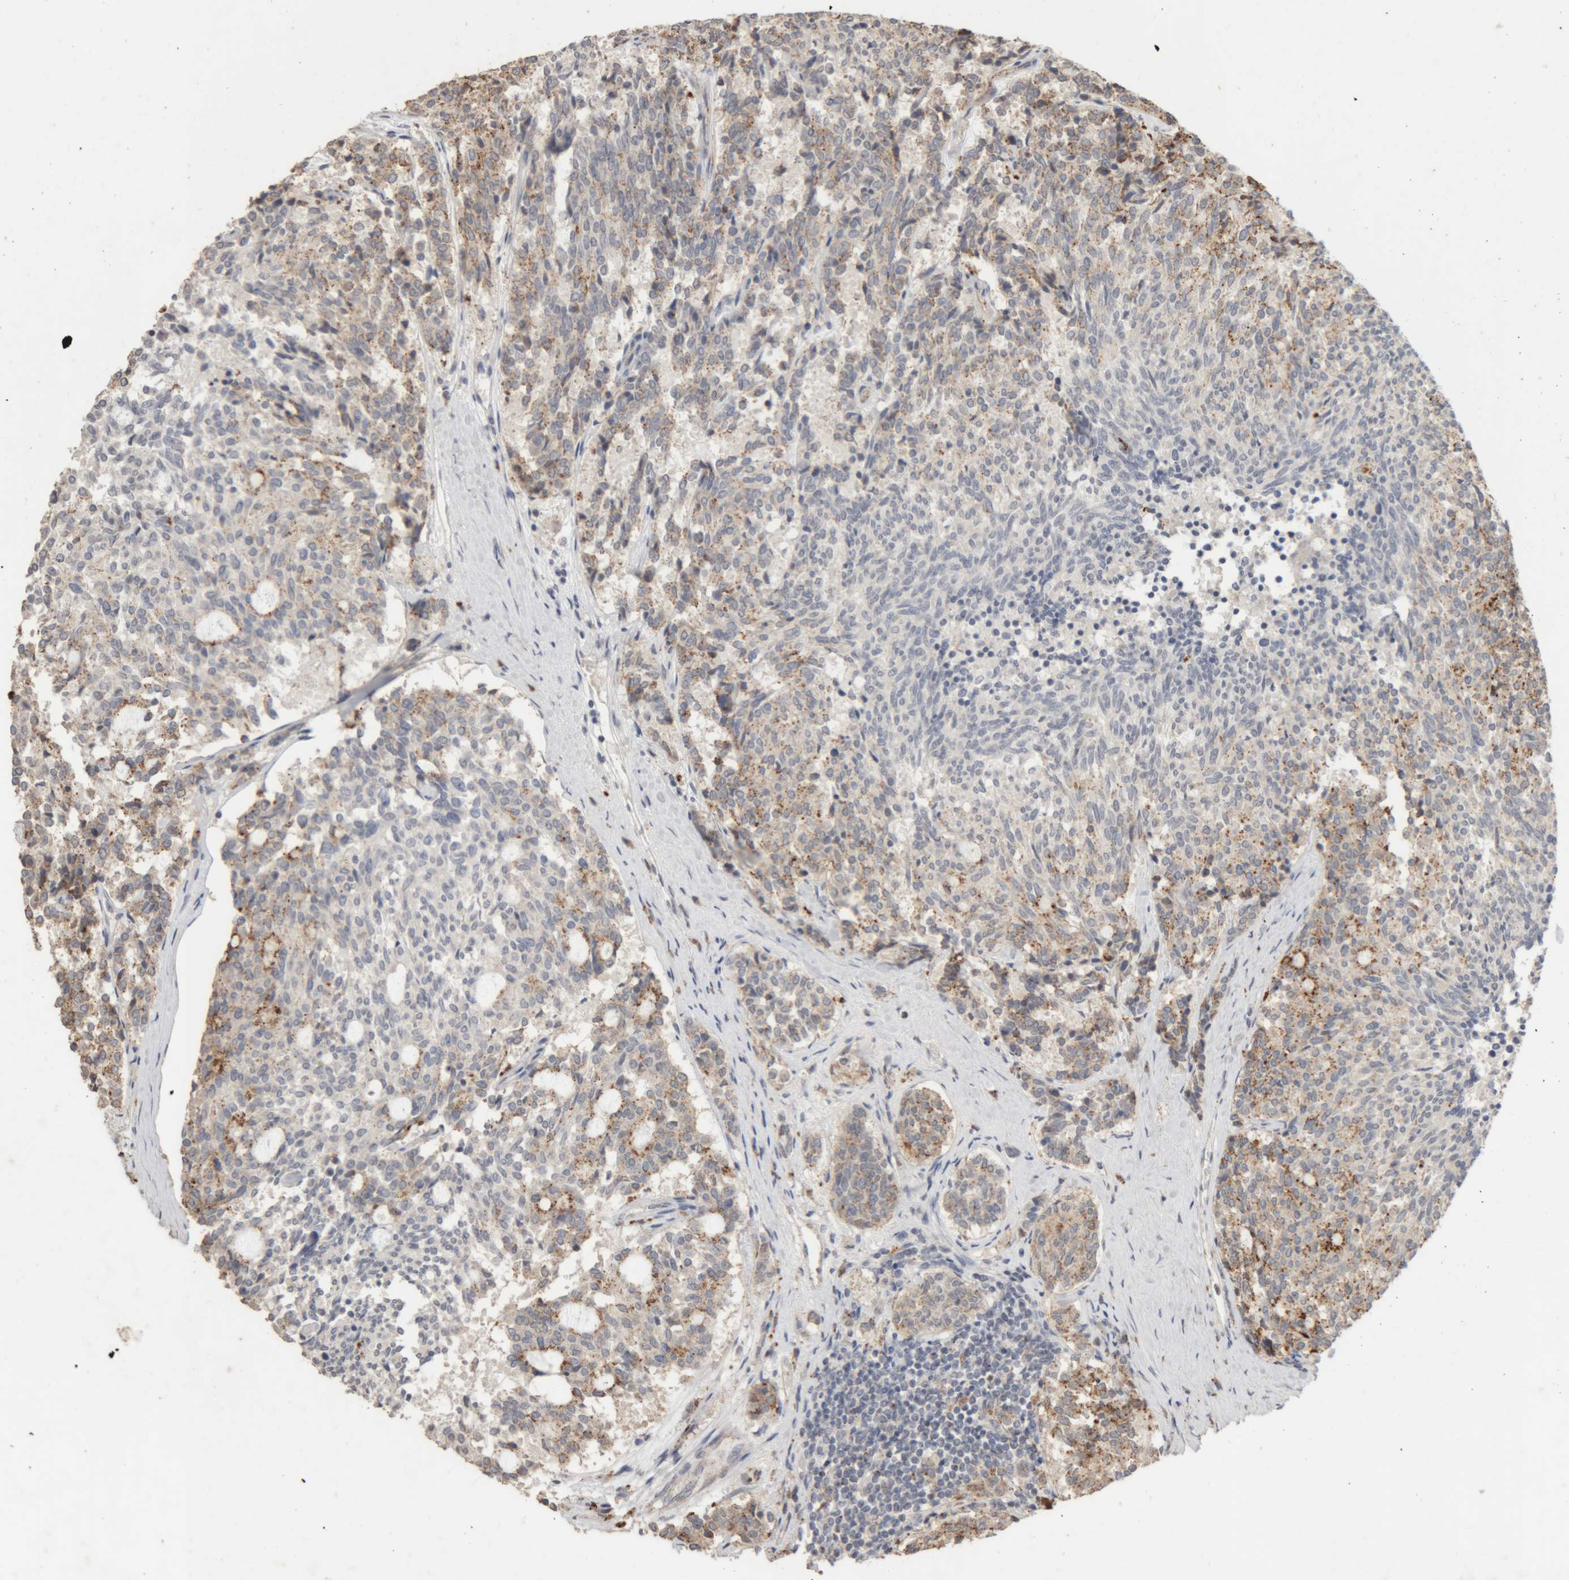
{"staining": {"intensity": "moderate", "quantity": "25%-75%", "location": "cytoplasmic/membranous"}, "tissue": "carcinoid", "cell_type": "Tumor cells", "image_type": "cancer", "snomed": [{"axis": "morphology", "description": "Carcinoid, malignant, NOS"}, {"axis": "topography", "description": "Pancreas"}], "caption": "A medium amount of moderate cytoplasmic/membranous staining is appreciated in about 25%-75% of tumor cells in carcinoid (malignant) tissue. The staining is performed using DAB brown chromogen to label protein expression. The nuclei are counter-stained blue using hematoxylin.", "gene": "ARSA", "patient": {"sex": "female", "age": 54}}